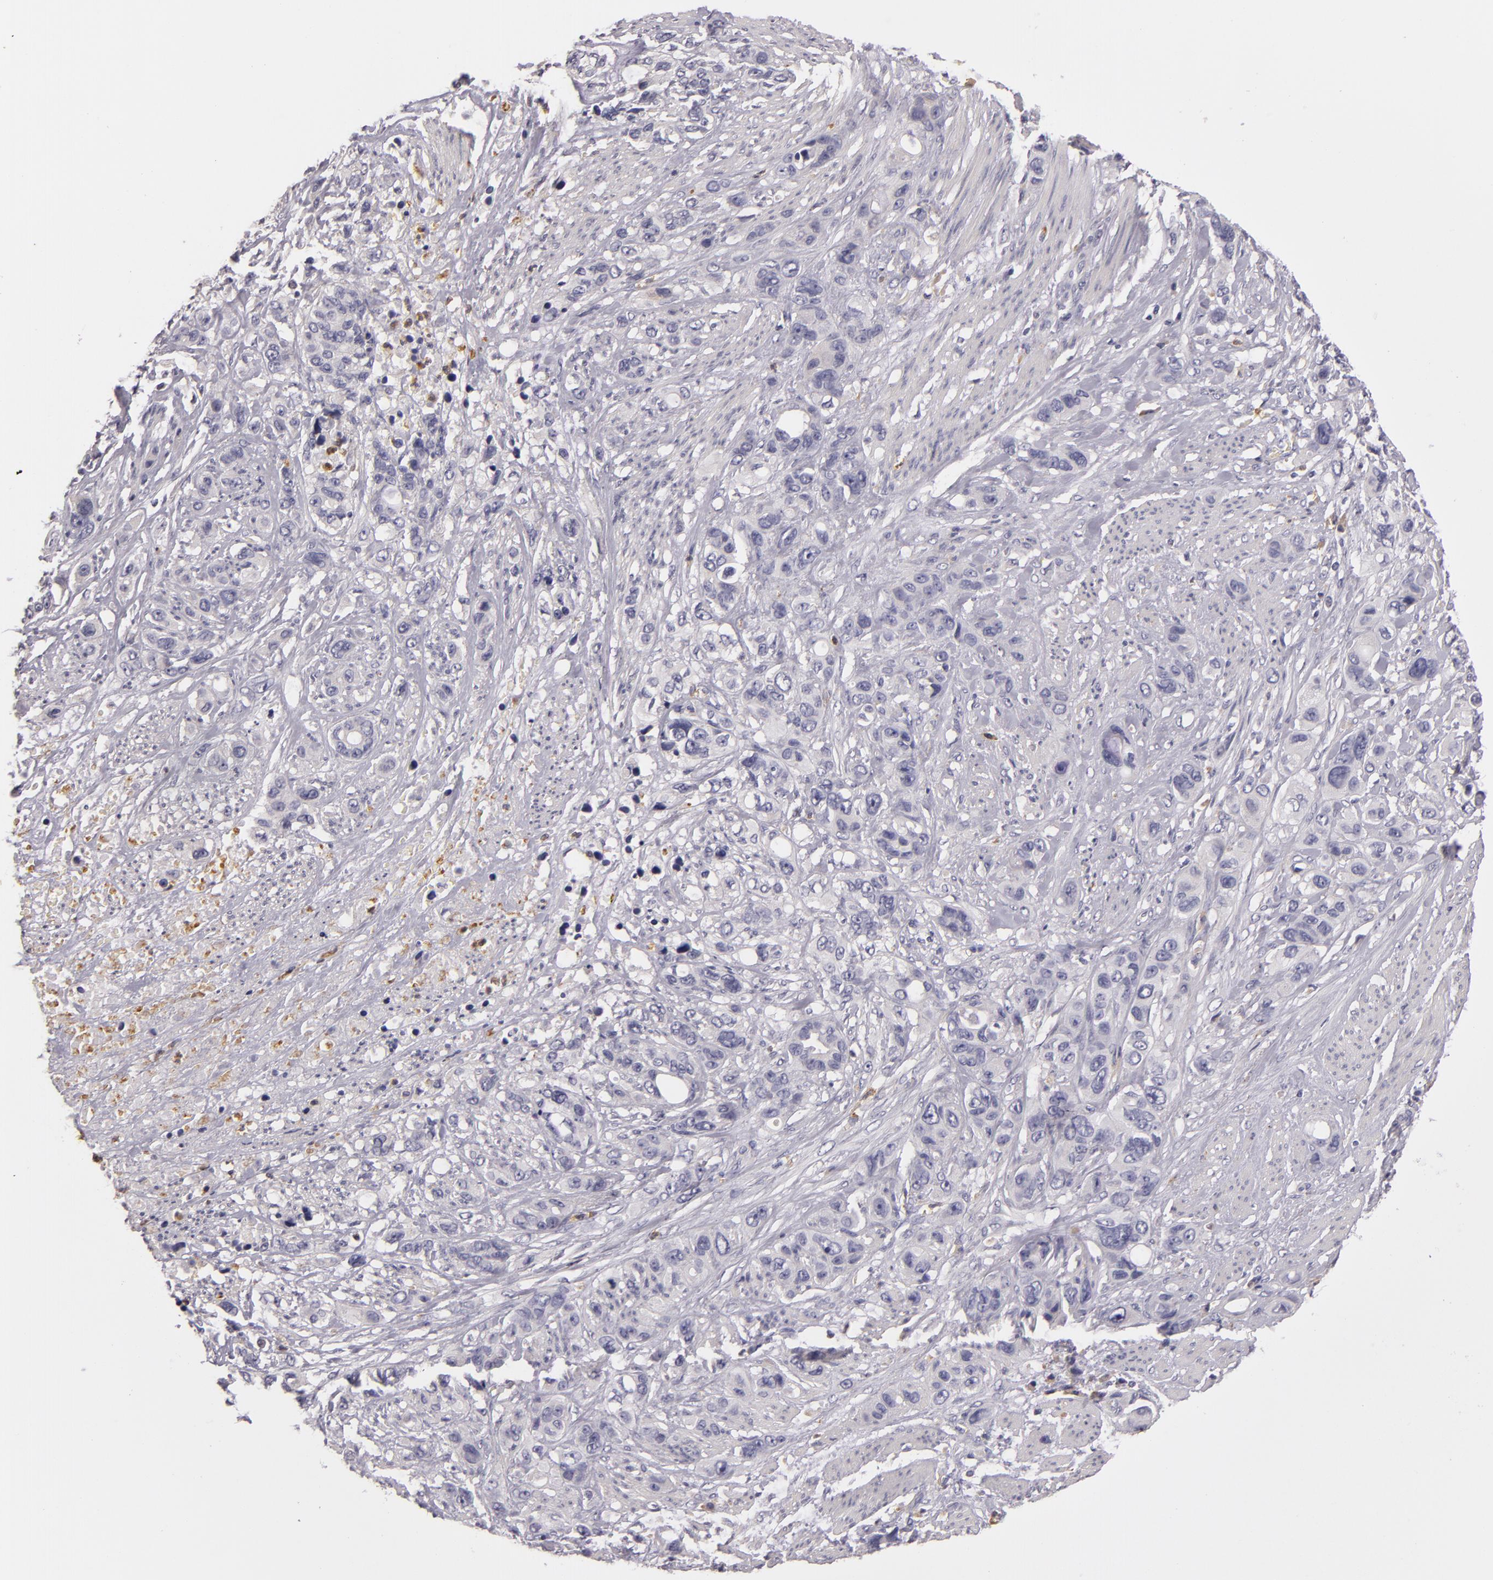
{"staining": {"intensity": "negative", "quantity": "none", "location": "none"}, "tissue": "stomach cancer", "cell_type": "Tumor cells", "image_type": "cancer", "snomed": [{"axis": "morphology", "description": "Adenocarcinoma, NOS"}, {"axis": "topography", "description": "Stomach, upper"}], "caption": "Tumor cells show no significant protein positivity in adenocarcinoma (stomach).", "gene": "TLR8", "patient": {"sex": "male", "age": 47}}